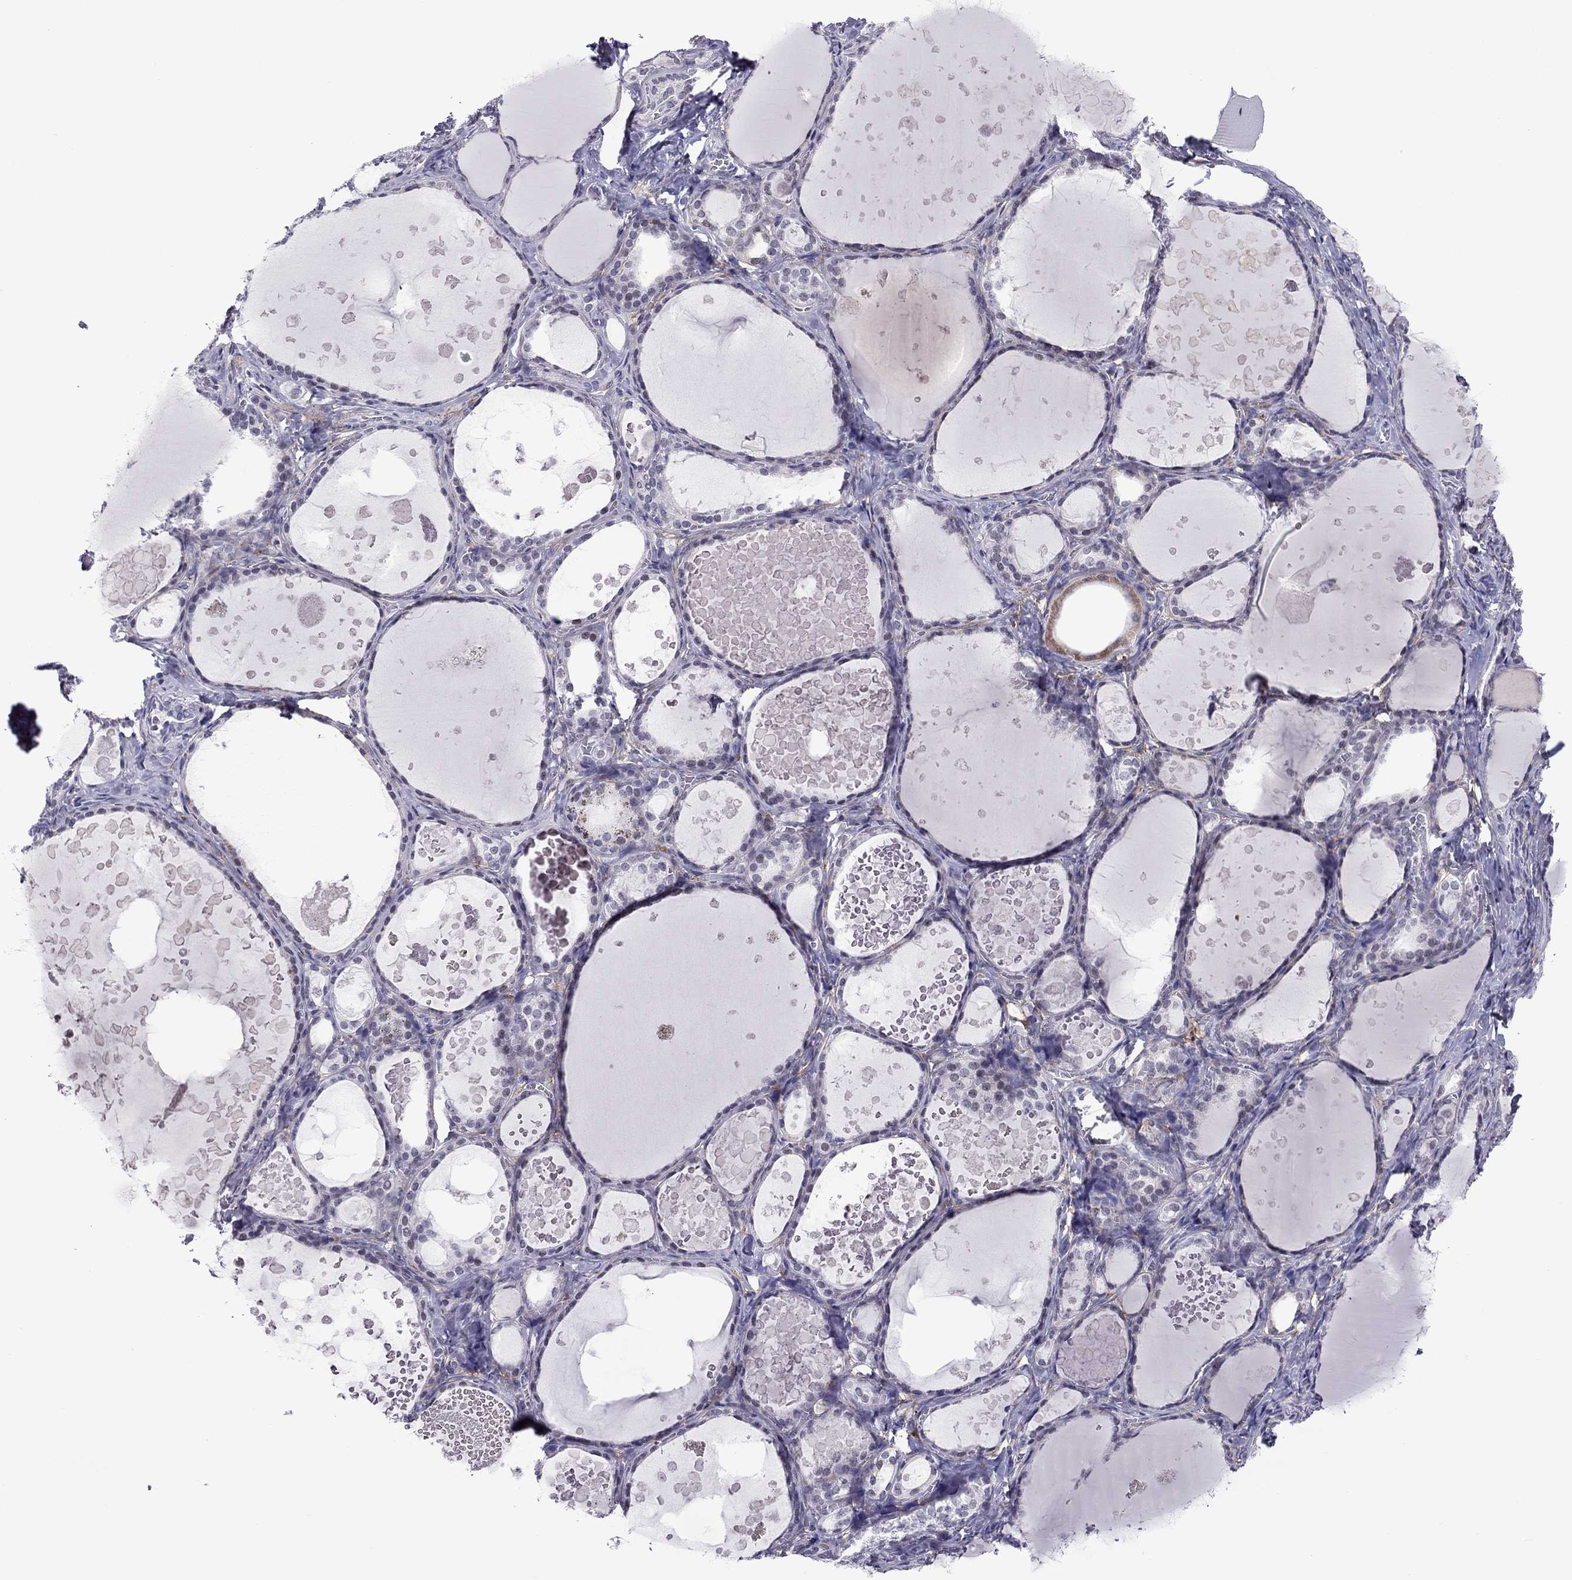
{"staining": {"intensity": "negative", "quantity": "none", "location": "none"}, "tissue": "thyroid gland", "cell_type": "Glandular cells", "image_type": "normal", "snomed": [{"axis": "morphology", "description": "Normal tissue, NOS"}, {"axis": "topography", "description": "Thyroid gland"}], "caption": "Unremarkable thyroid gland was stained to show a protein in brown. There is no significant positivity in glandular cells.", "gene": "ZNF646", "patient": {"sex": "female", "age": 56}}